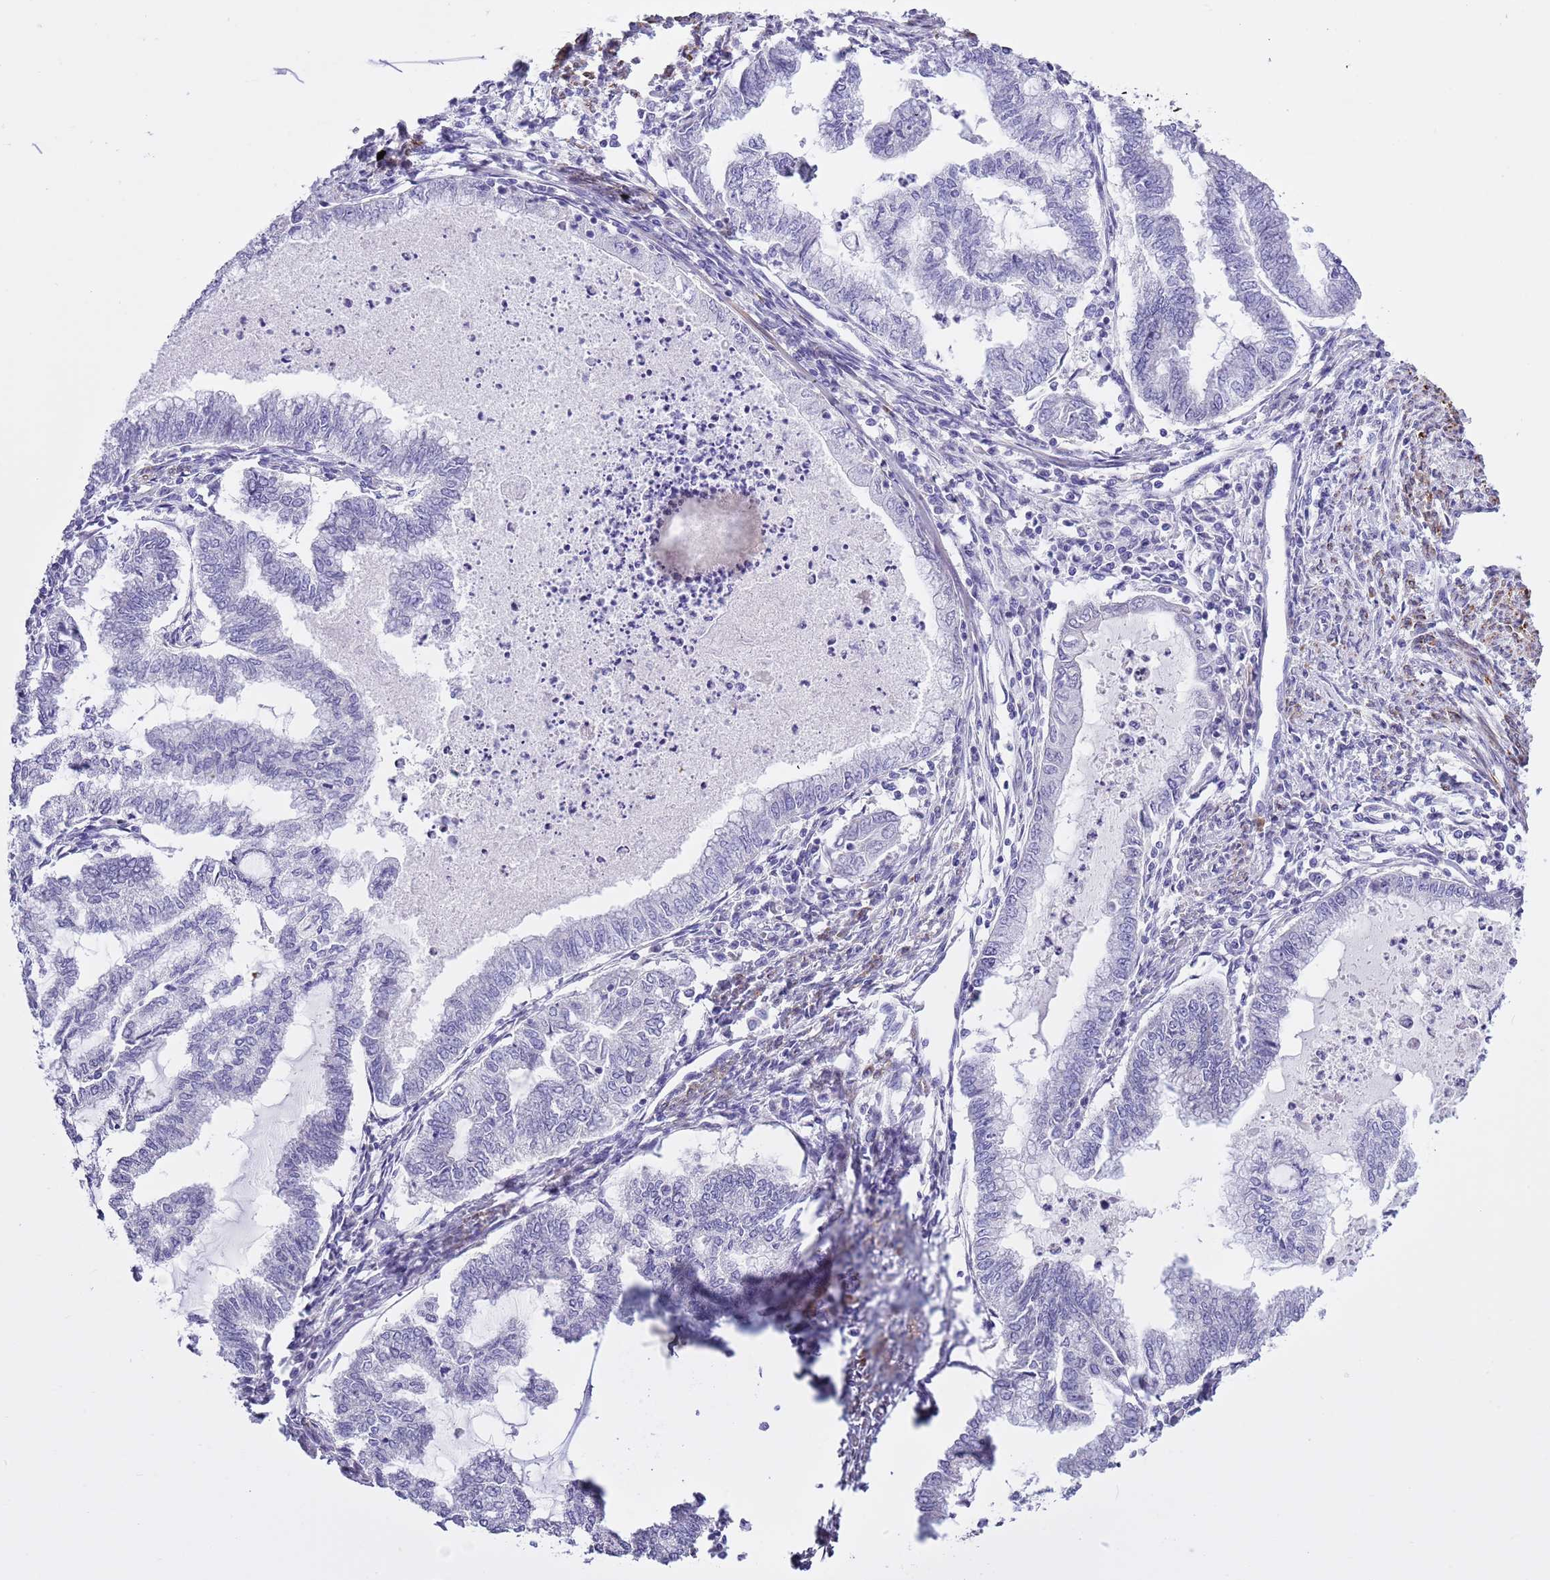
{"staining": {"intensity": "negative", "quantity": "none", "location": "none"}, "tissue": "endometrial cancer", "cell_type": "Tumor cells", "image_type": "cancer", "snomed": [{"axis": "morphology", "description": "Adenocarcinoma, NOS"}, {"axis": "topography", "description": "Endometrium"}], "caption": "This is an IHC micrograph of endometrial adenocarcinoma. There is no expression in tumor cells.", "gene": "NET1", "patient": {"sex": "female", "age": 79}}